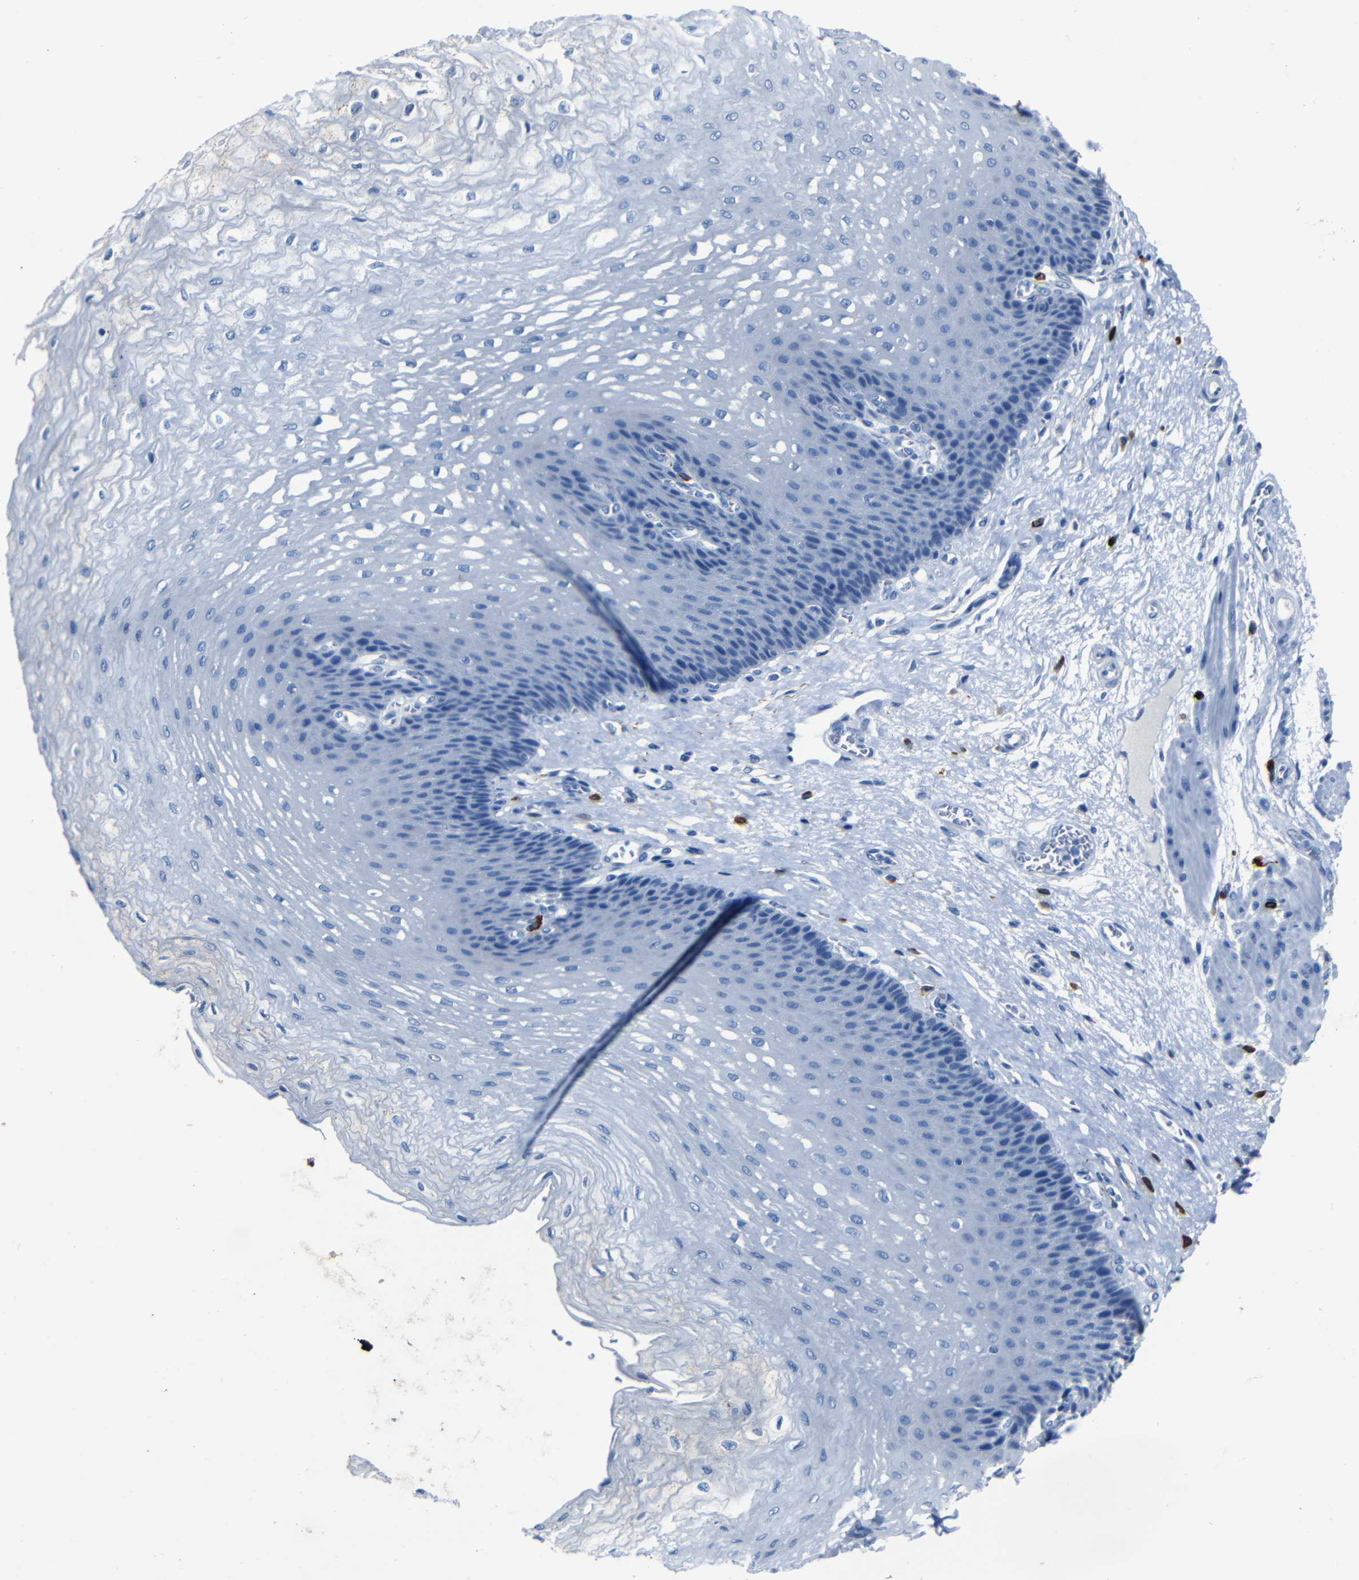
{"staining": {"intensity": "negative", "quantity": "none", "location": "none"}, "tissue": "esophagus", "cell_type": "Squamous epithelial cells", "image_type": "normal", "snomed": [{"axis": "morphology", "description": "Normal tissue, NOS"}, {"axis": "topography", "description": "Esophagus"}], "caption": "IHC of unremarkable esophagus reveals no expression in squamous epithelial cells.", "gene": "CLDN11", "patient": {"sex": "female", "age": 72}}